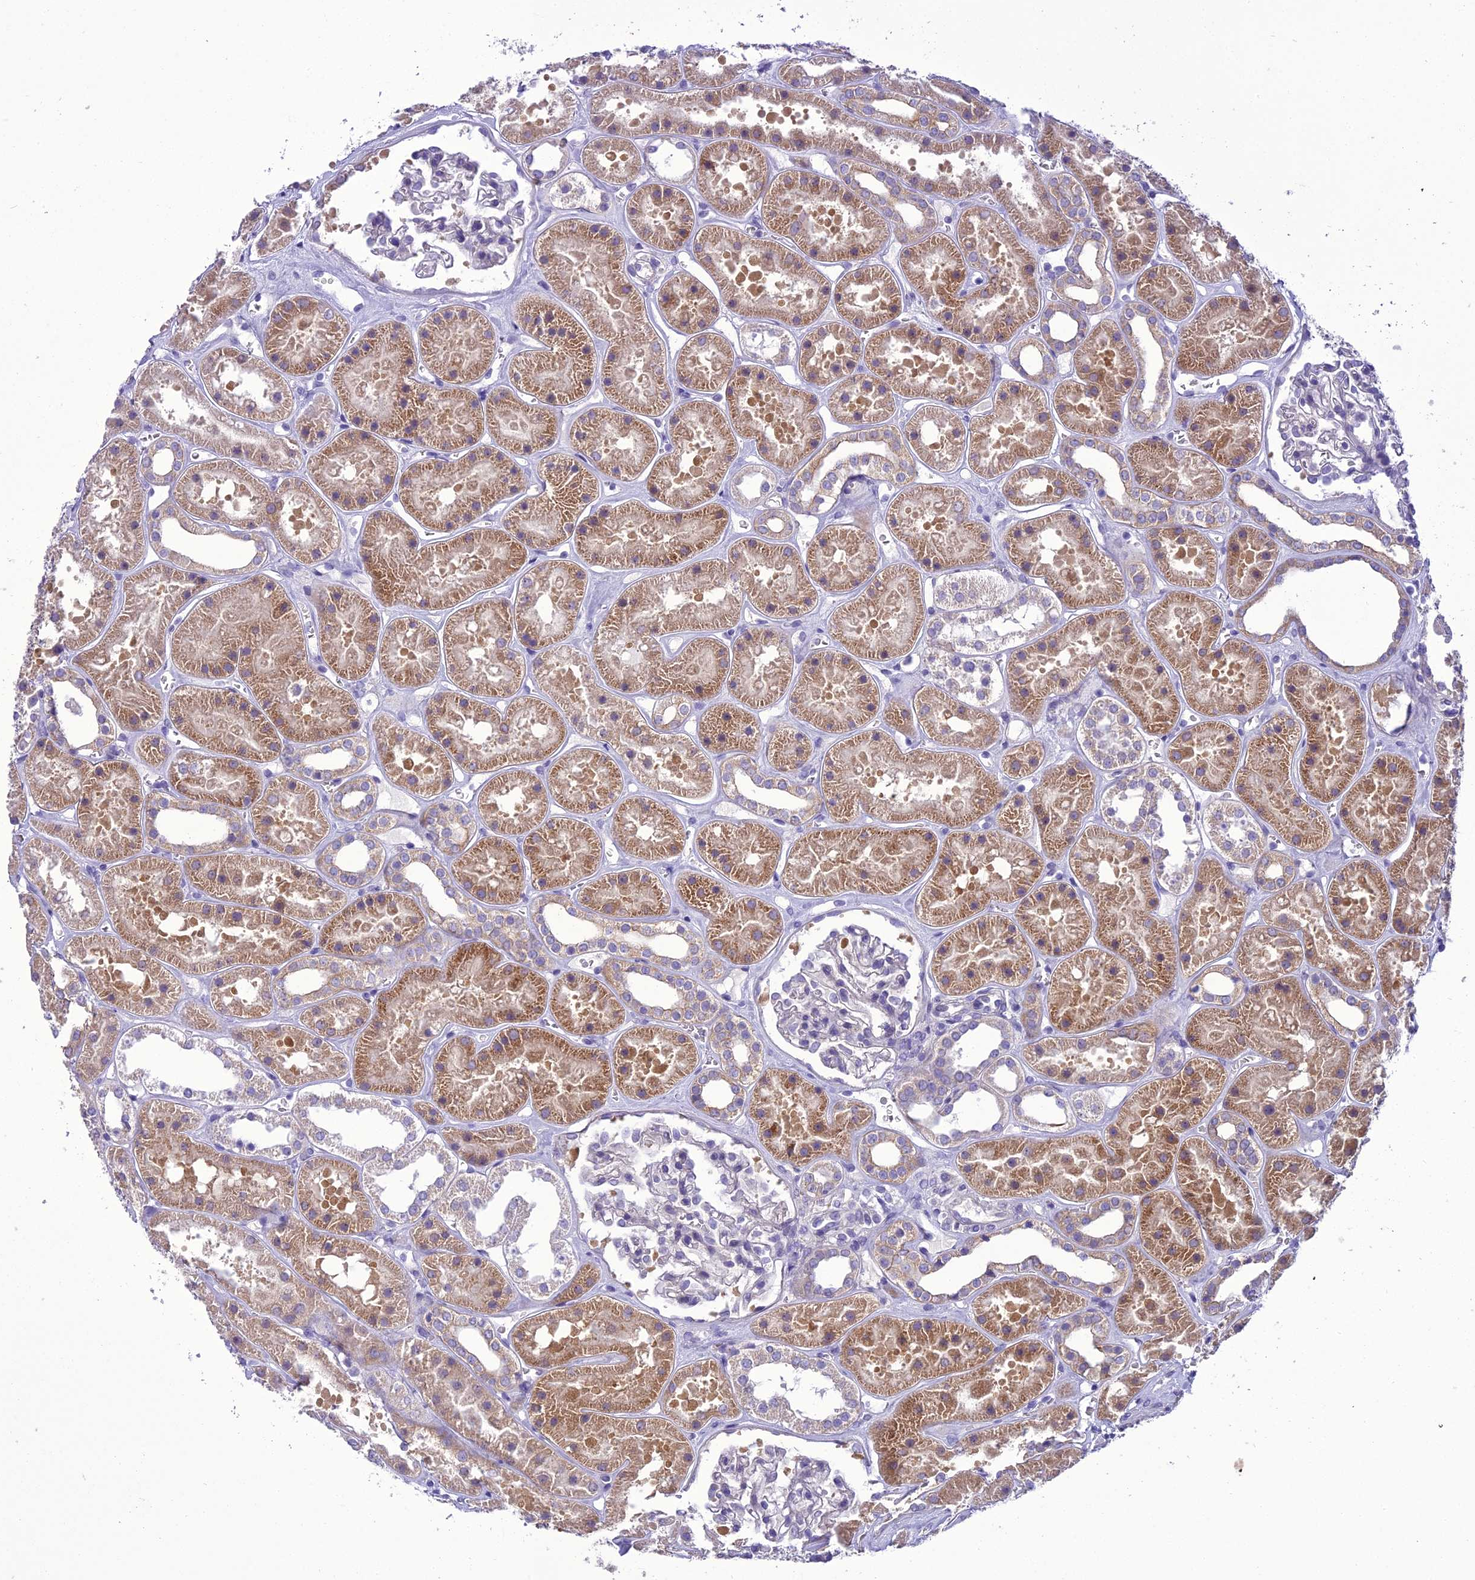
{"staining": {"intensity": "negative", "quantity": "none", "location": "none"}, "tissue": "kidney", "cell_type": "Cells in glomeruli", "image_type": "normal", "snomed": [{"axis": "morphology", "description": "Normal tissue, NOS"}, {"axis": "topography", "description": "Kidney"}], "caption": "Kidney stained for a protein using immunohistochemistry reveals no expression cells in glomeruli.", "gene": "SCRT1", "patient": {"sex": "female", "age": 41}}